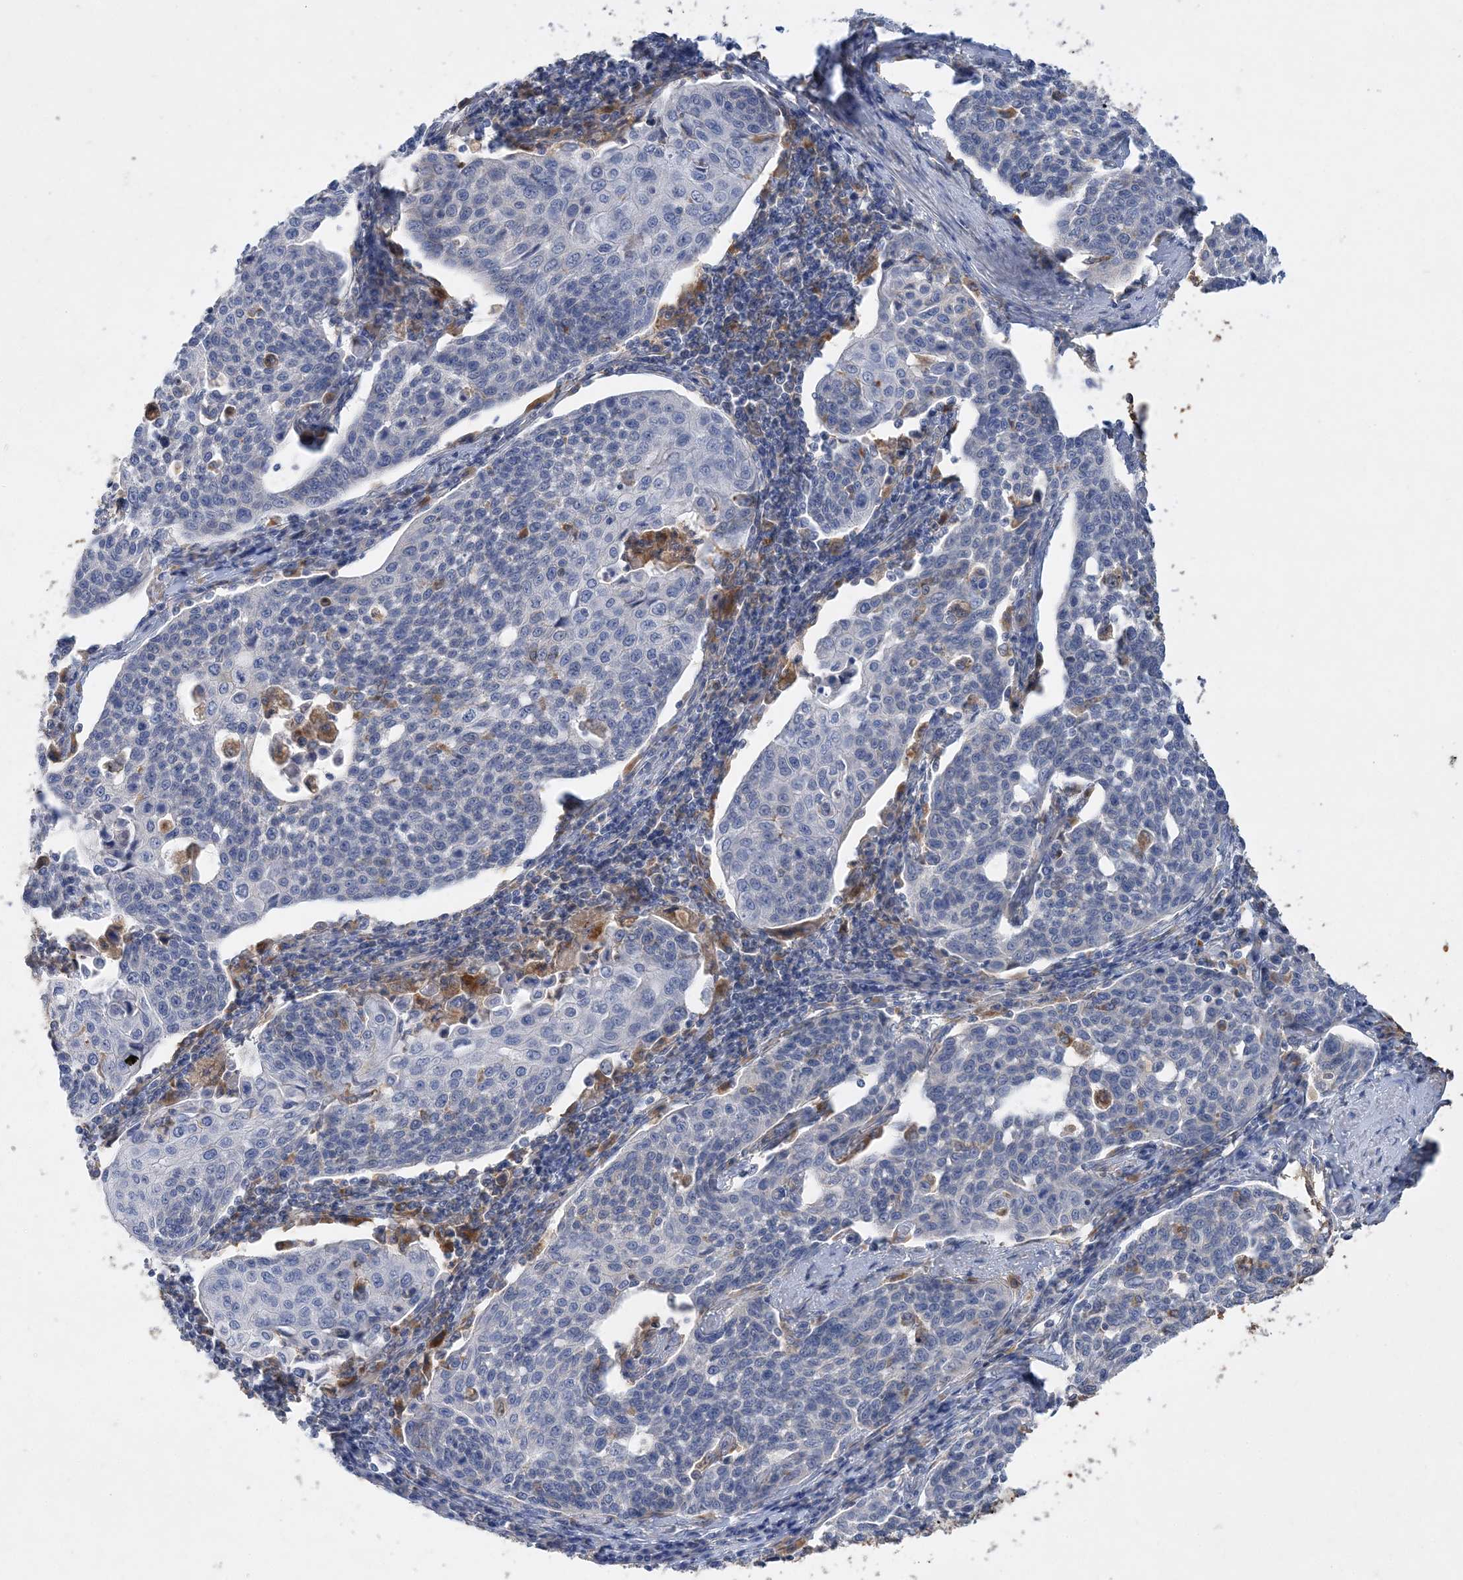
{"staining": {"intensity": "negative", "quantity": "none", "location": "none"}, "tissue": "cervical cancer", "cell_type": "Tumor cells", "image_type": "cancer", "snomed": [{"axis": "morphology", "description": "Squamous cell carcinoma, NOS"}, {"axis": "topography", "description": "Cervix"}], "caption": "There is no significant positivity in tumor cells of squamous cell carcinoma (cervical). (Immunohistochemistry (ihc), brightfield microscopy, high magnification).", "gene": "GRINA", "patient": {"sex": "female", "age": 34}}